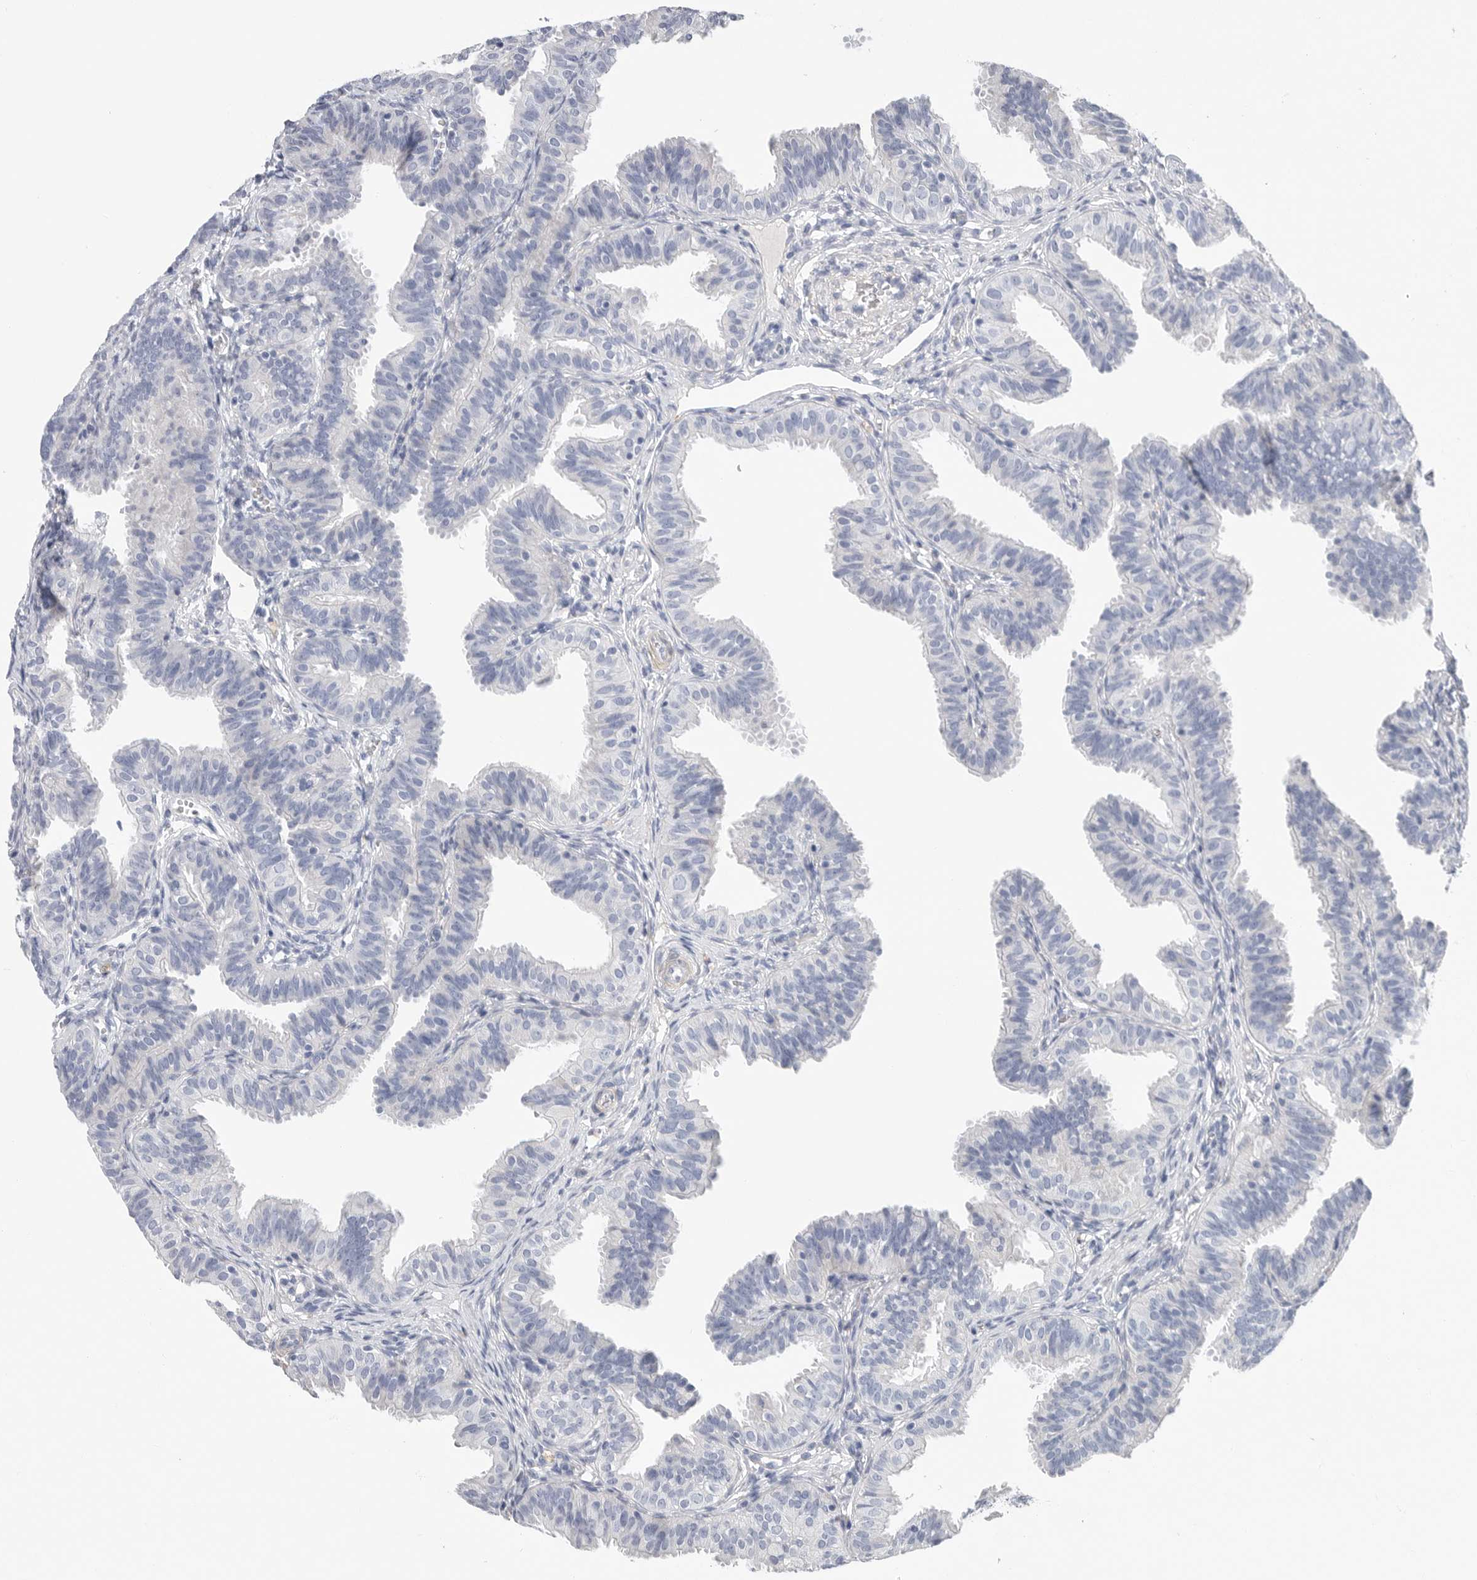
{"staining": {"intensity": "negative", "quantity": "none", "location": "none"}, "tissue": "fallopian tube", "cell_type": "Glandular cells", "image_type": "normal", "snomed": [{"axis": "morphology", "description": "Normal tissue, NOS"}, {"axis": "topography", "description": "Fallopian tube"}], "caption": "DAB (3,3'-diaminobenzidine) immunohistochemical staining of benign fallopian tube exhibits no significant expression in glandular cells.", "gene": "CAMK2B", "patient": {"sex": "female", "age": 35}}